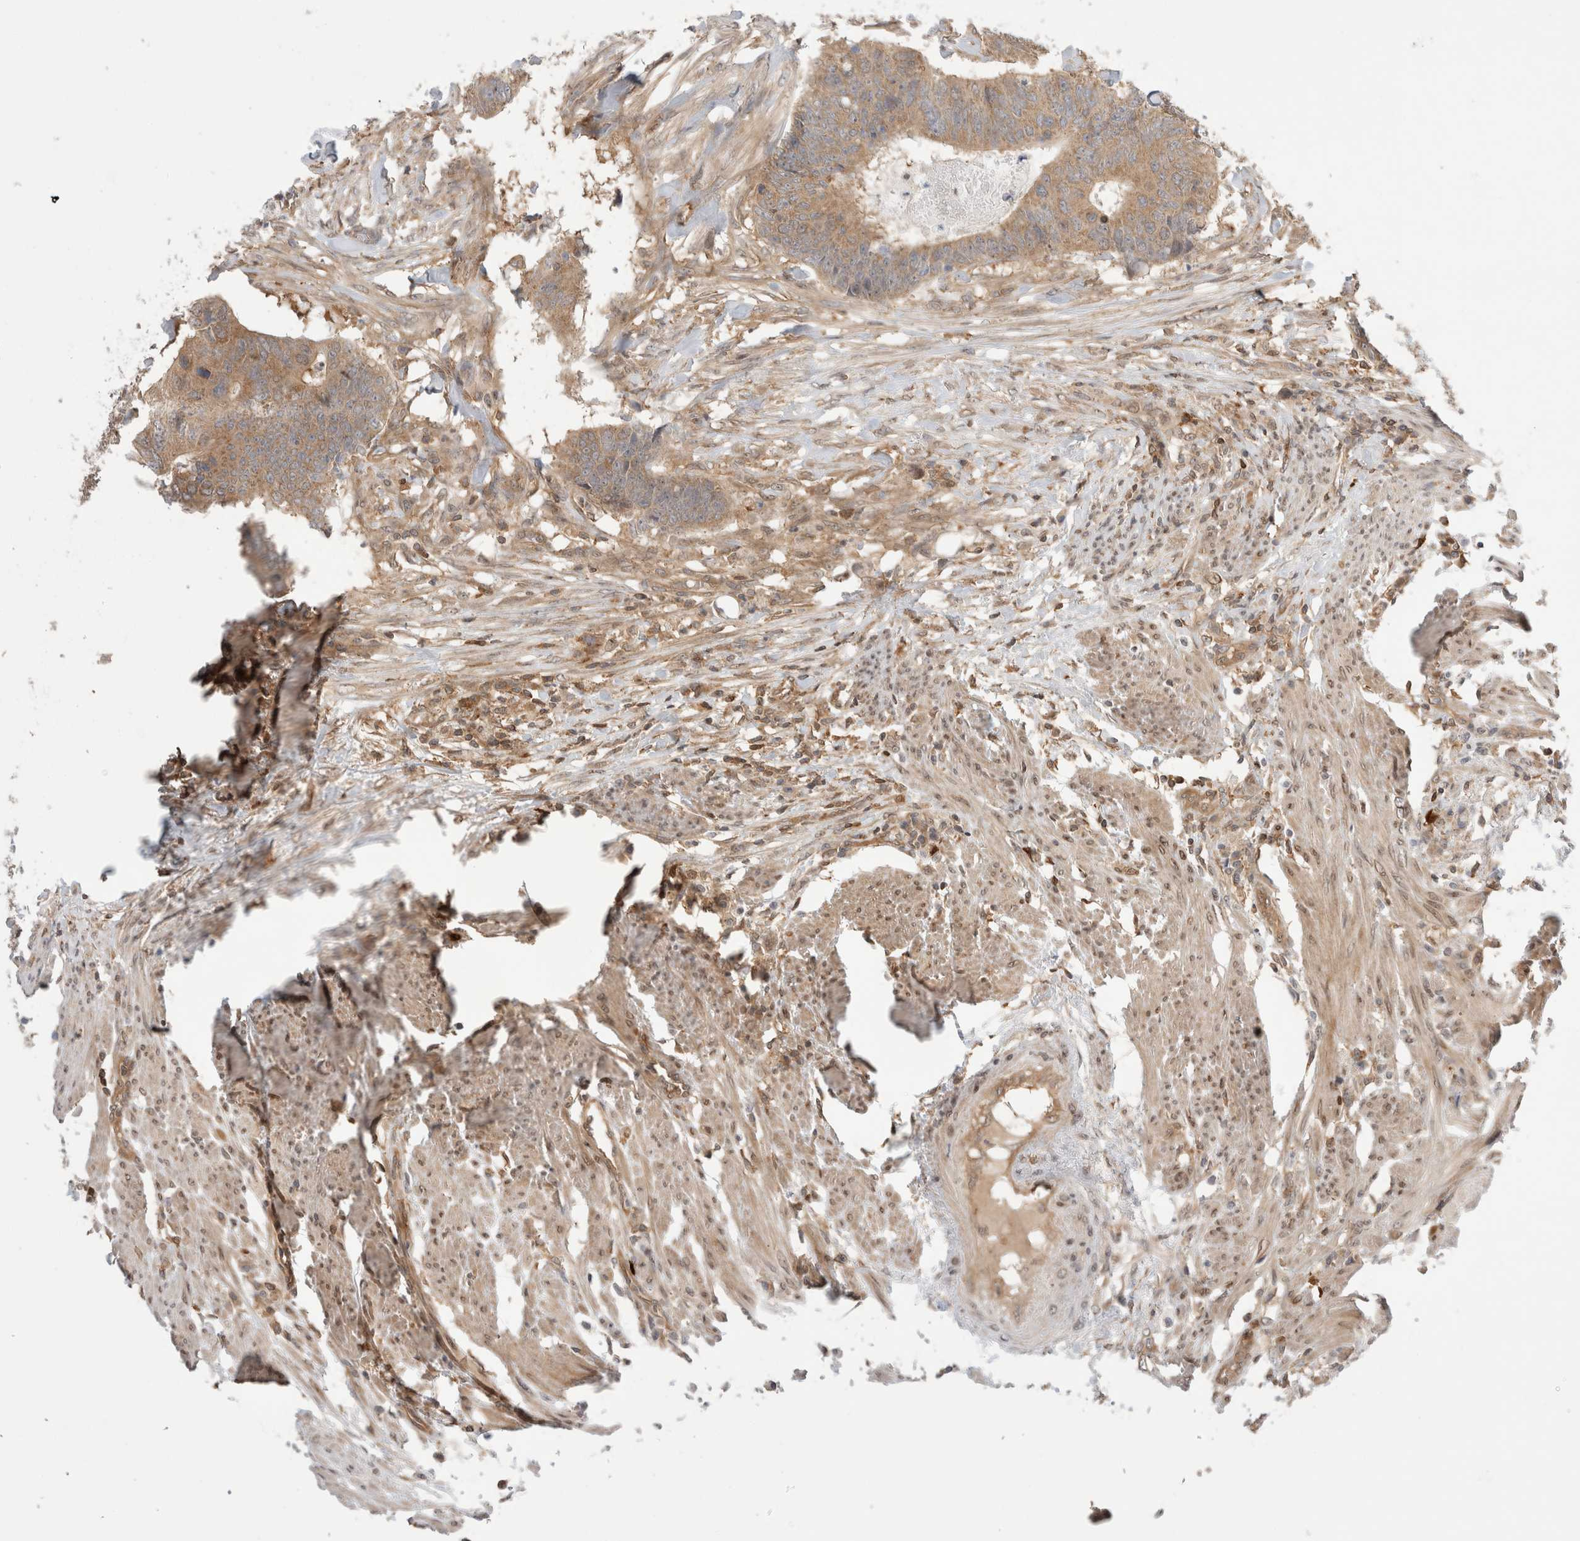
{"staining": {"intensity": "moderate", "quantity": ">75%", "location": "cytoplasmic/membranous"}, "tissue": "colorectal cancer", "cell_type": "Tumor cells", "image_type": "cancer", "snomed": [{"axis": "morphology", "description": "Adenocarcinoma, NOS"}, {"axis": "topography", "description": "Colon"}], "caption": "Brown immunohistochemical staining in colorectal adenocarcinoma reveals moderate cytoplasmic/membranous staining in approximately >75% of tumor cells.", "gene": "NFKB1", "patient": {"sex": "male", "age": 56}}